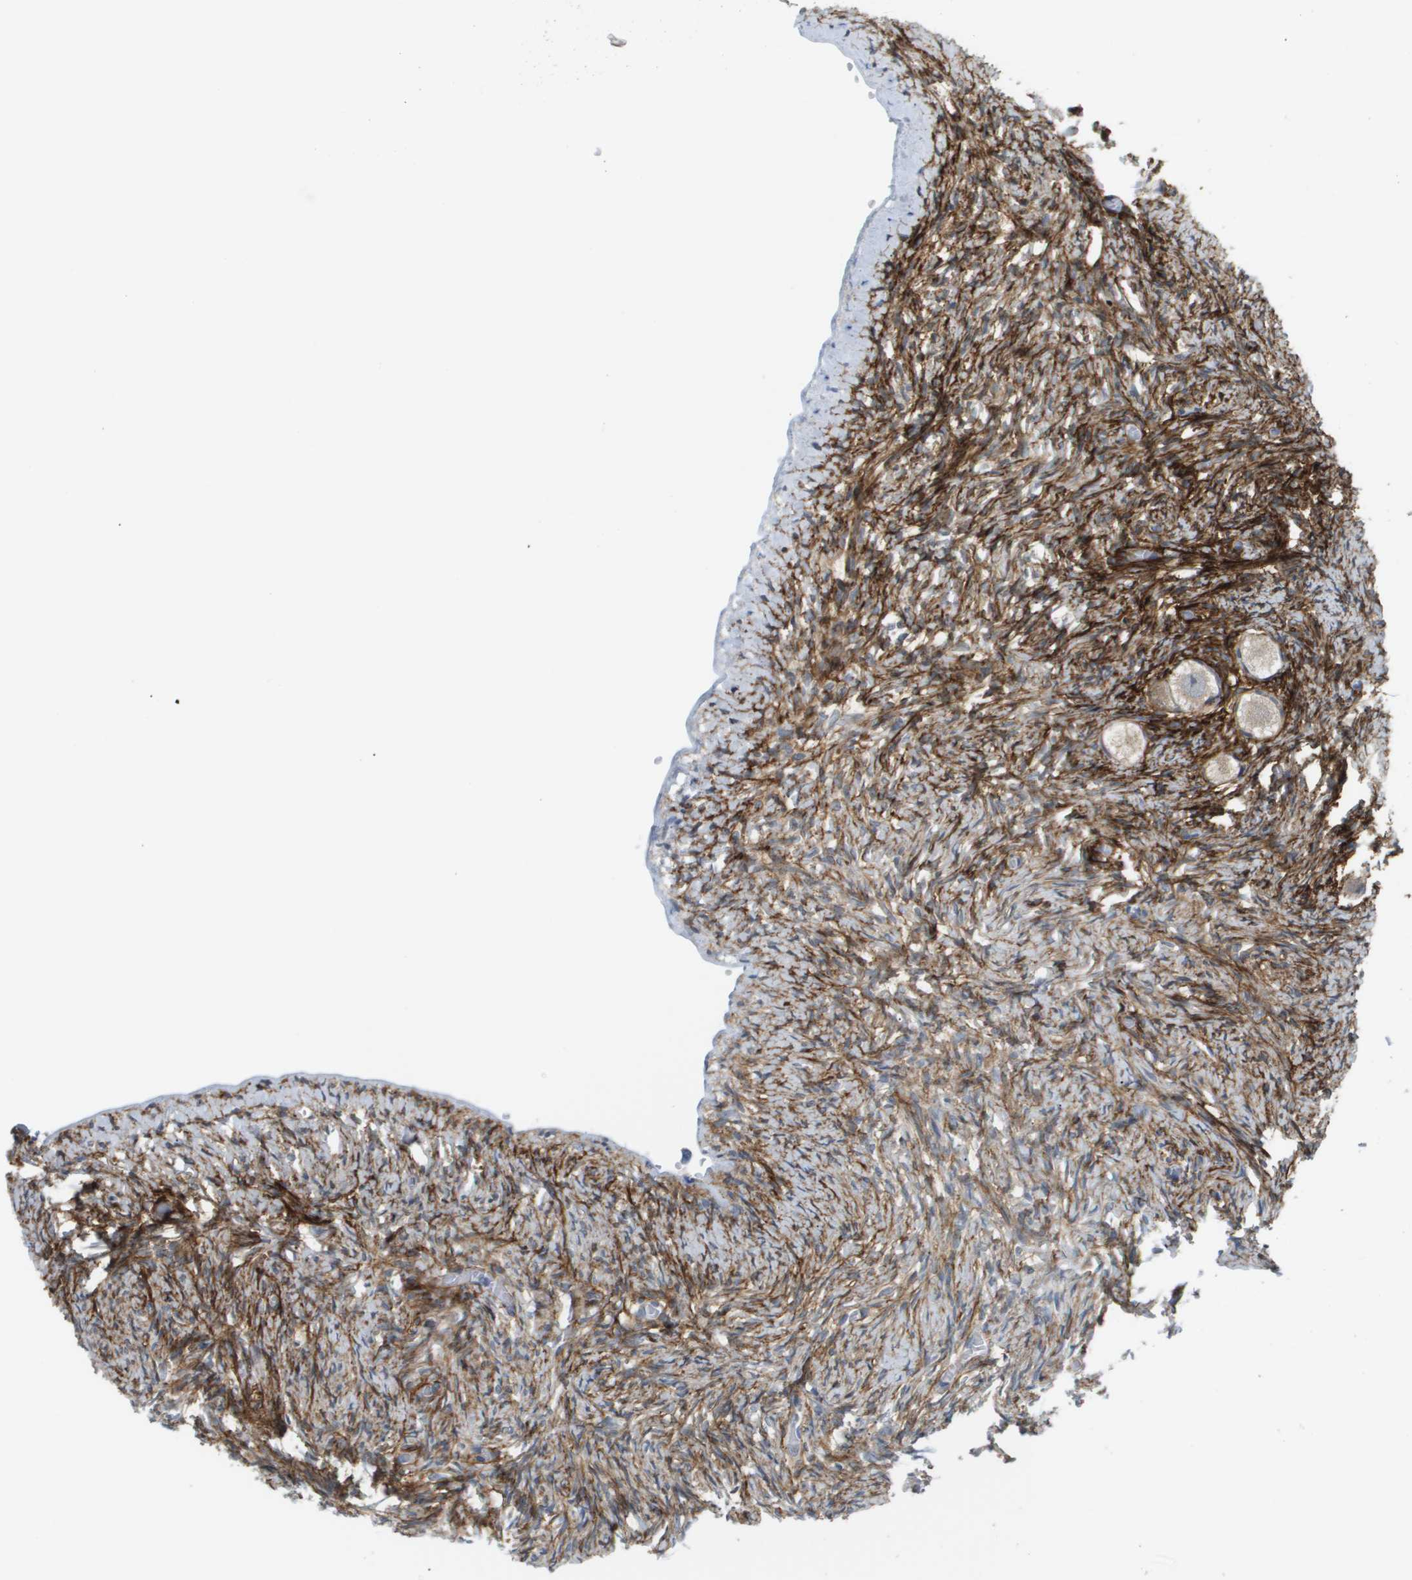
{"staining": {"intensity": "weak", "quantity": ">75%", "location": "cytoplasmic/membranous"}, "tissue": "ovary", "cell_type": "Follicle cells", "image_type": "normal", "snomed": [{"axis": "morphology", "description": "Normal tissue, NOS"}, {"axis": "topography", "description": "Ovary"}], "caption": "Immunohistochemistry (DAB) staining of benign ovary displays weak cytoplasmic/membranous protein staining in about >75% of follicle cells.", "gene": "OTUD5", "patient": {"sex": "female", "age": 27}}